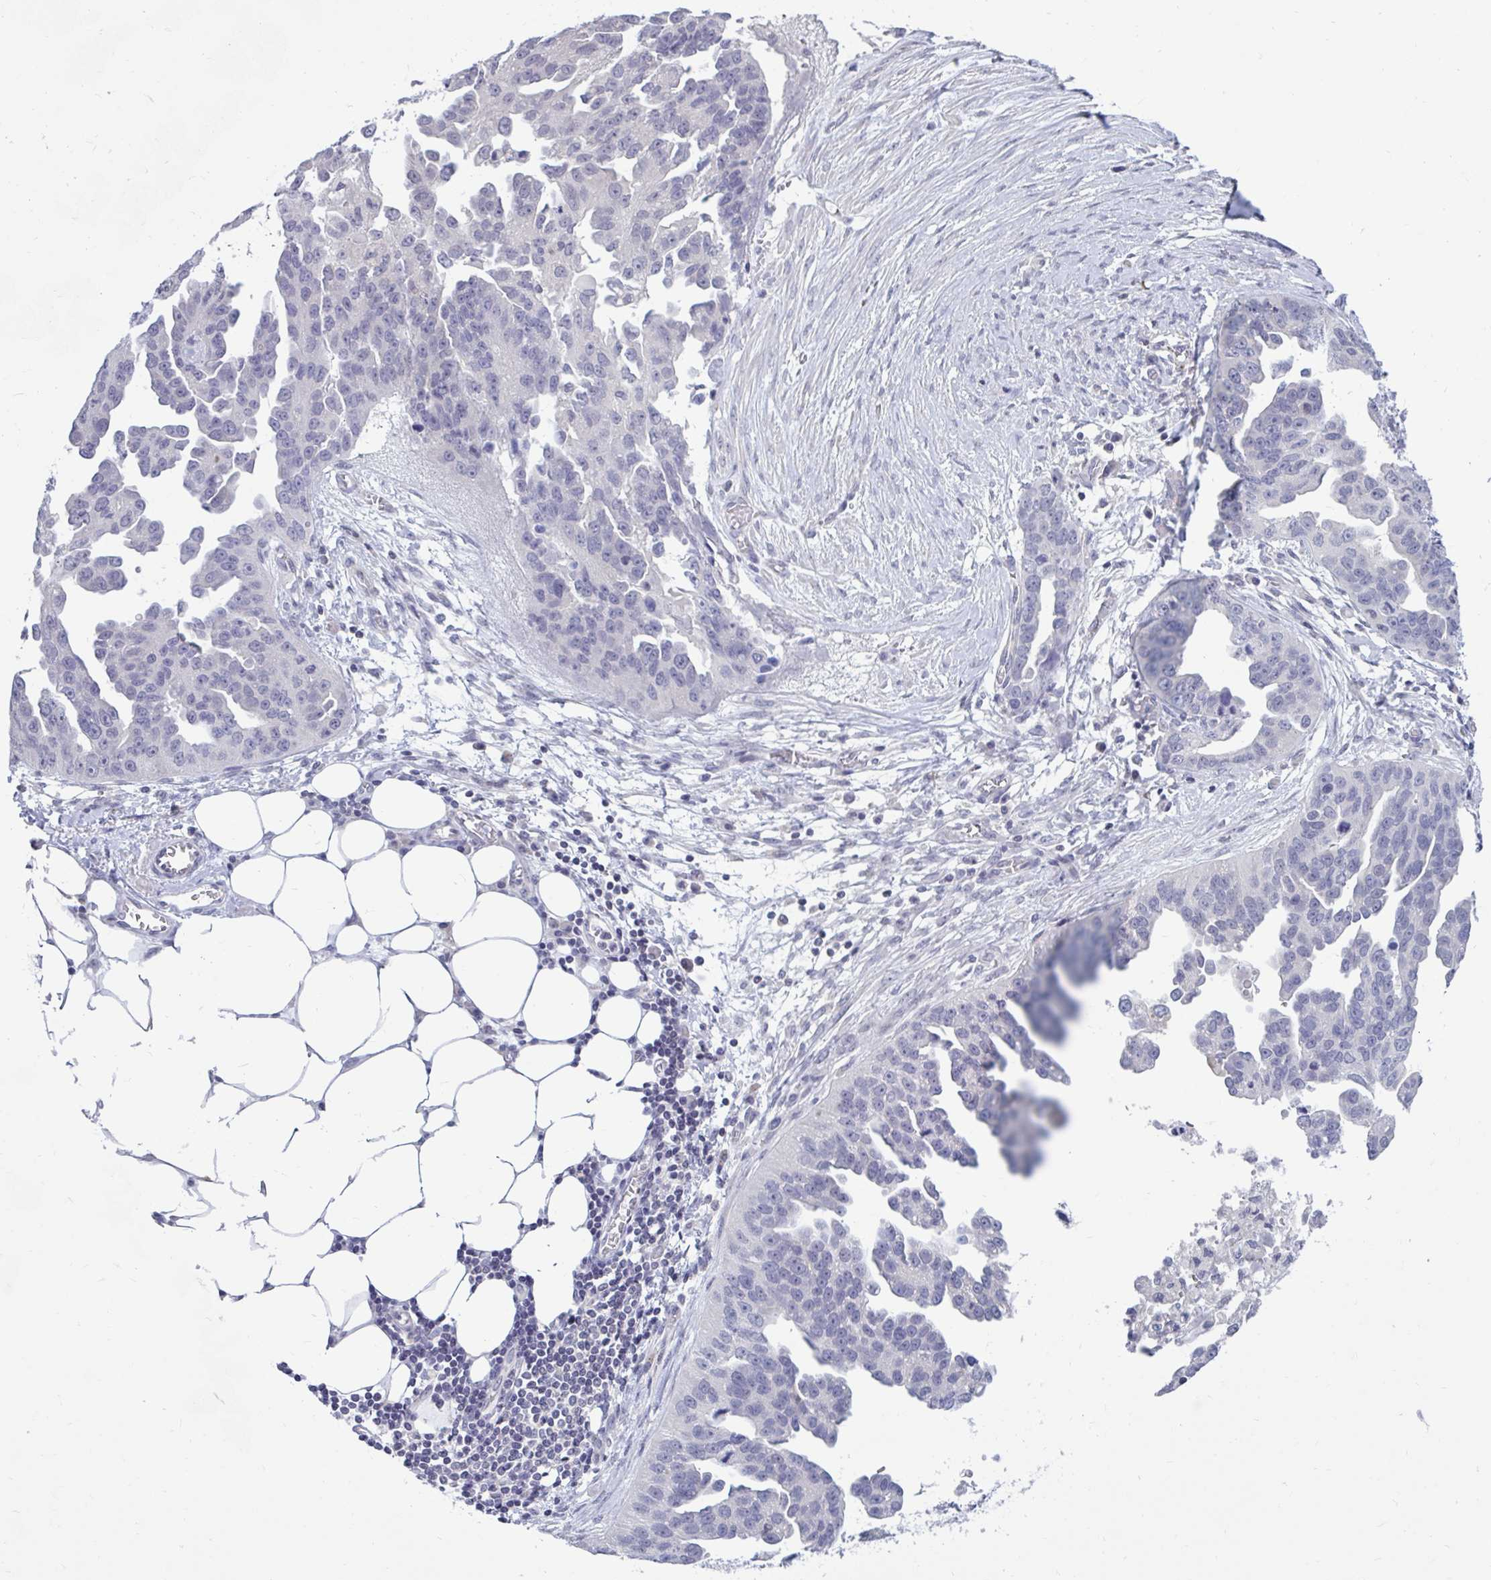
{"staining": {"intensity": "negative", "quantity": "none", "location": "none"}, "tissue": "ovarian cancer", "cell_type": "Tumor cells", "image_type": "cancer", "snomed": [{"axis": "morphology", "description": "Cystadenocarcinoma, serous, NOS"}, {"axis": "topography", "description": "Ovary"}], "caption": "The micrograph displays no significant staining in tumor cells of serous cystadenocarcinoma (ovarian).", "gene": "ARPP19", "patient": {"sex": "female", "age": 75}}